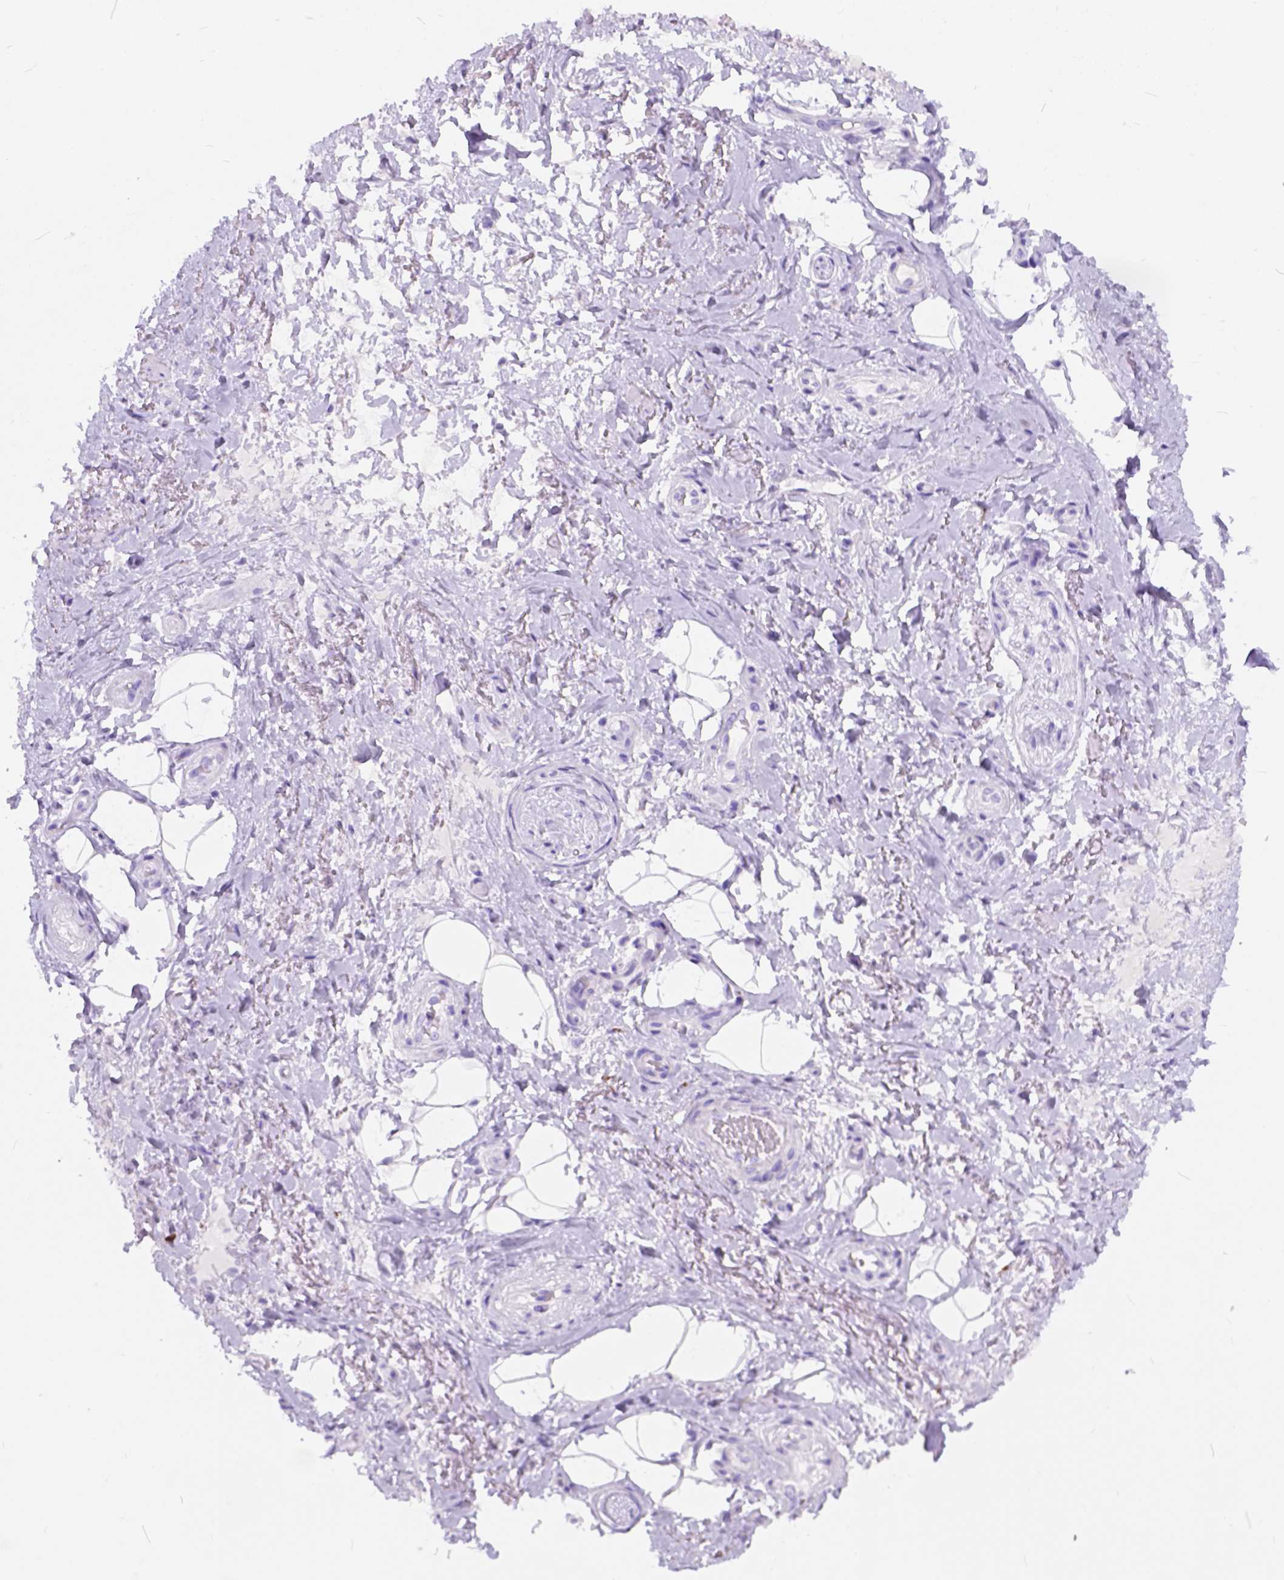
{"staining": {"intensity": "negative", "quantity": "none", "location": "none"}, "tissue": "adipose tissue", "cell_type": "Adipocytes", "image_type": "normal", "snomed": [{"axis": "morphology", "description": "Normal tissue, NOS"}, {"axis": "topography", "description": "Anal"}, {"axis": "topography", "description": "Peripheral nerve tissue"}], "caption": "Immunohistochemistry photomicrograph of benign adipose tissue stained for a protein (brown), which reveals no positivity in adipocytes. (DAB (3,3'-diaminobenzidine) immunohistochemistry, high magnification).", "gene": "C1QTNF3", "patient": {"sex": "male", "age": 53}}